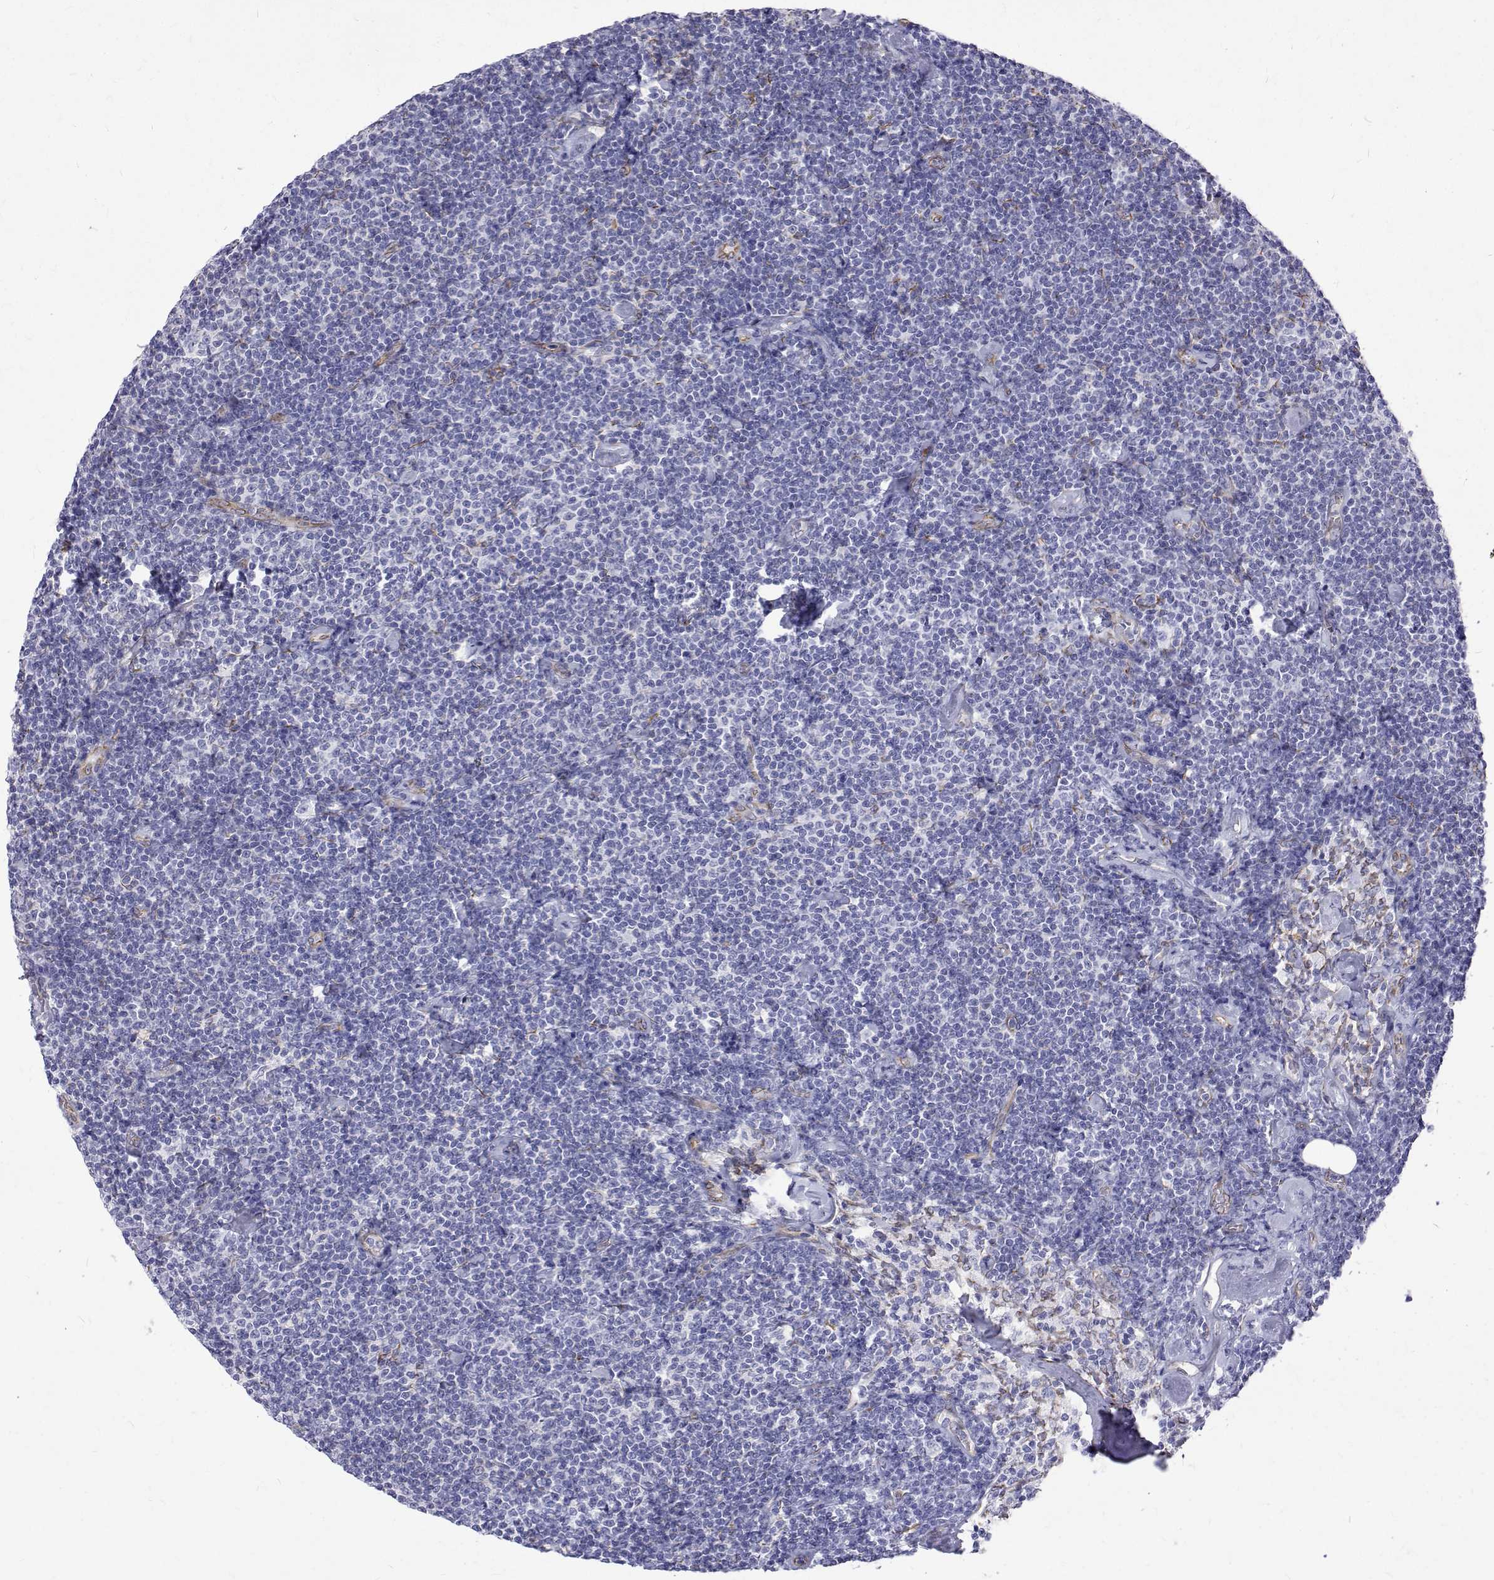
{"staining": {"intensity": "negative", "quantity": "none", "location": "none"}, "tissue": "lymphoma", "cell_type": "Tumor cells", "image_type": "cancer", "snomed": [{"axis": "morphology", "description": "Malignant lymphoma, non-Hodgkin's type, Low grade"}, {"axis": "topography", "description": "Lymph node"}], "caption": "Immunohistochemistry image of human lymphoma stained for a protein (brown), which demonstrates no positivity in tumor cells.", "gene": "OPRPN", "patient": {"sex": "male", "age": 81}}